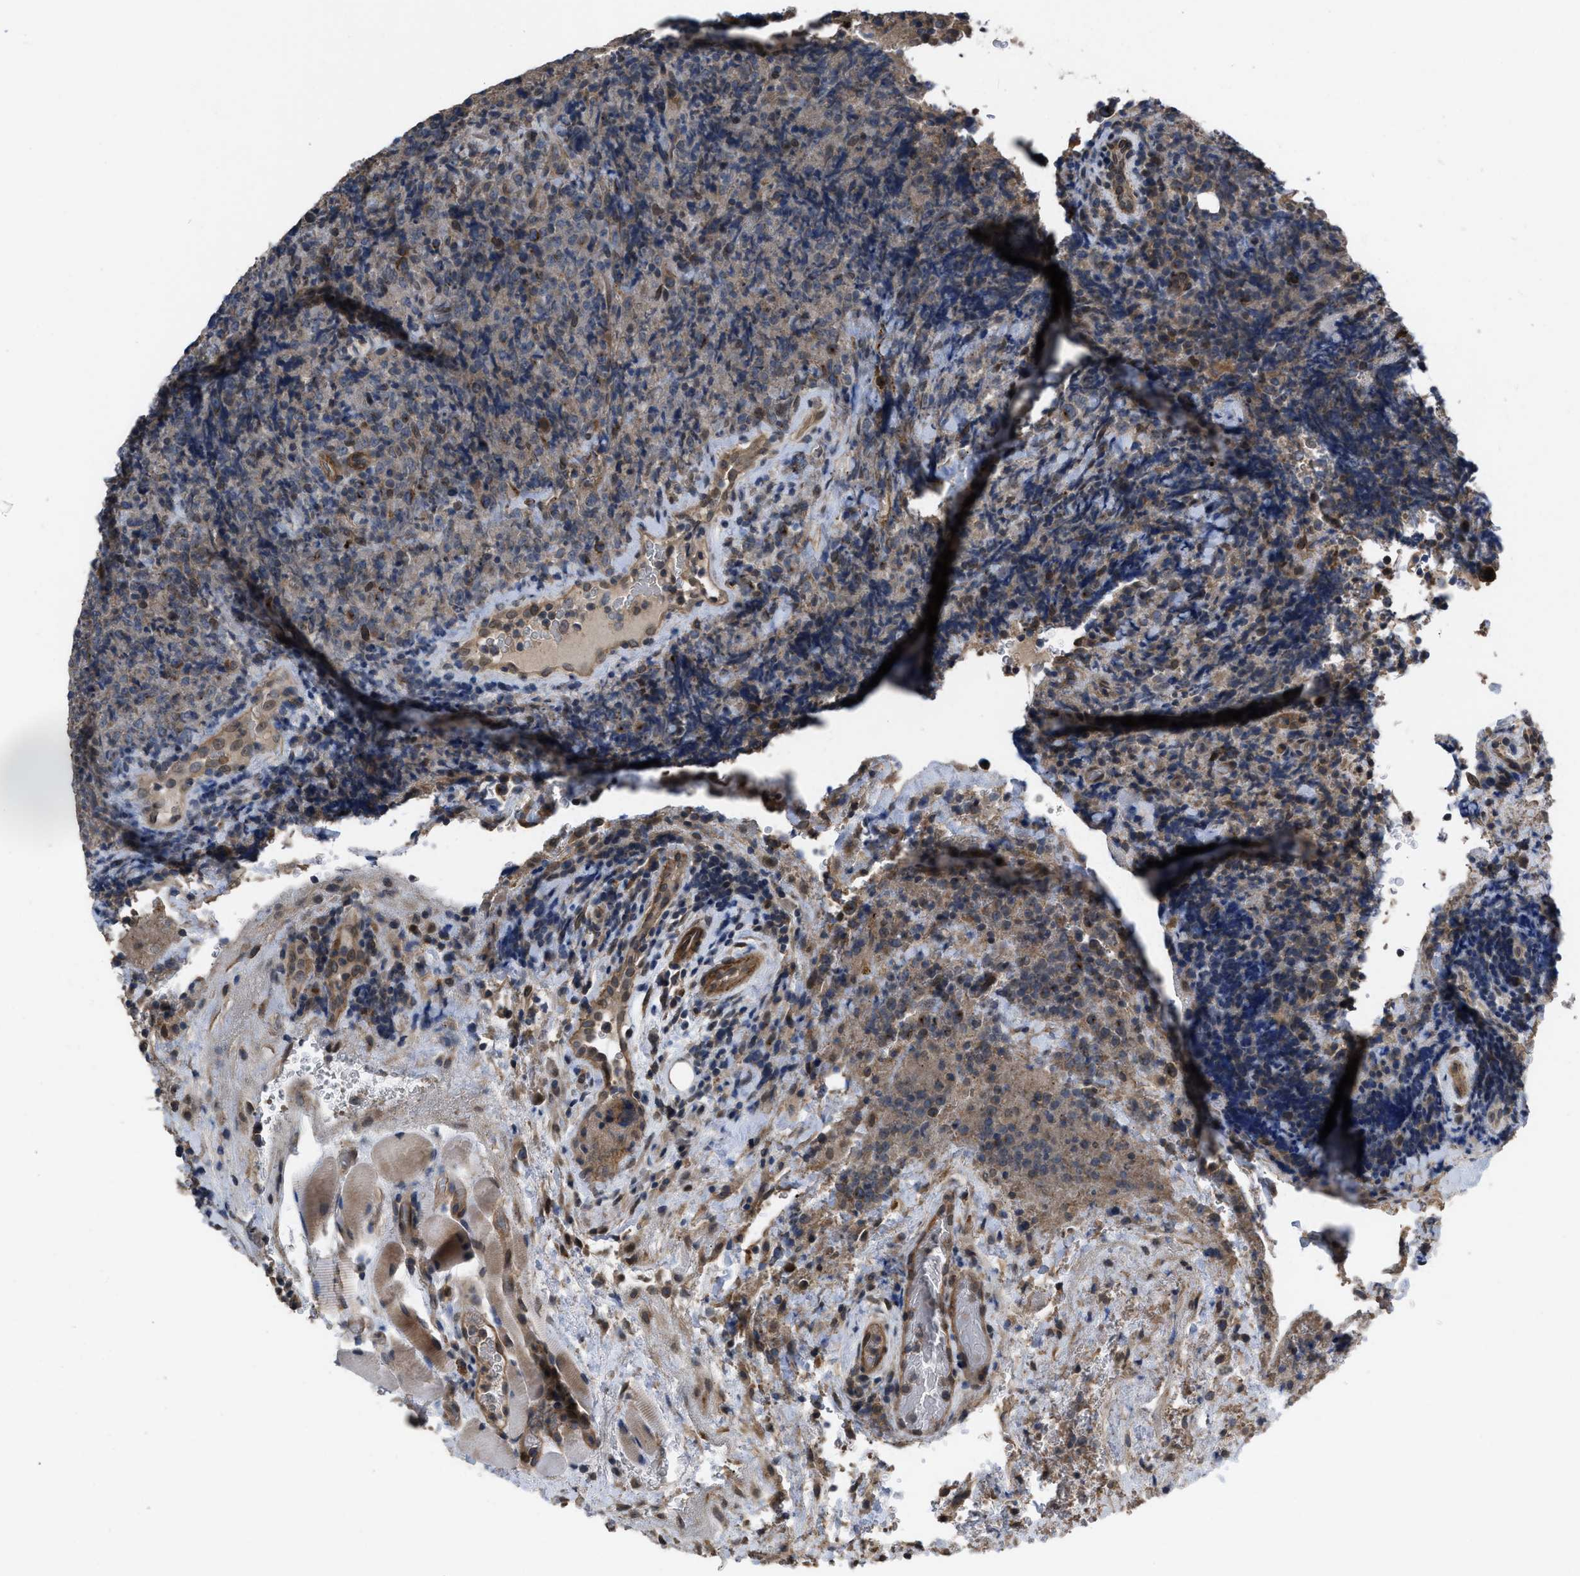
{"staining": {"intensity": "weak", "quantity": "<25%", "location": "nuclear"}, "tissue": "lymphoma", "cell_type": "Tumor cells", "image_type": "cancer", "snomed": [{"axis": "morphology", "description": "Malignant lymphoma, non-Hodgkin's type, High grade"}, {"axis": "topography", "description": "Tonsil"}], "caption": "IHC photomicrograph of lymphoma stained for a protein (brown), which shows no staining in tumor cells.", "gene": "UTRN", "patient": {"sex": "female", "age": 36}}